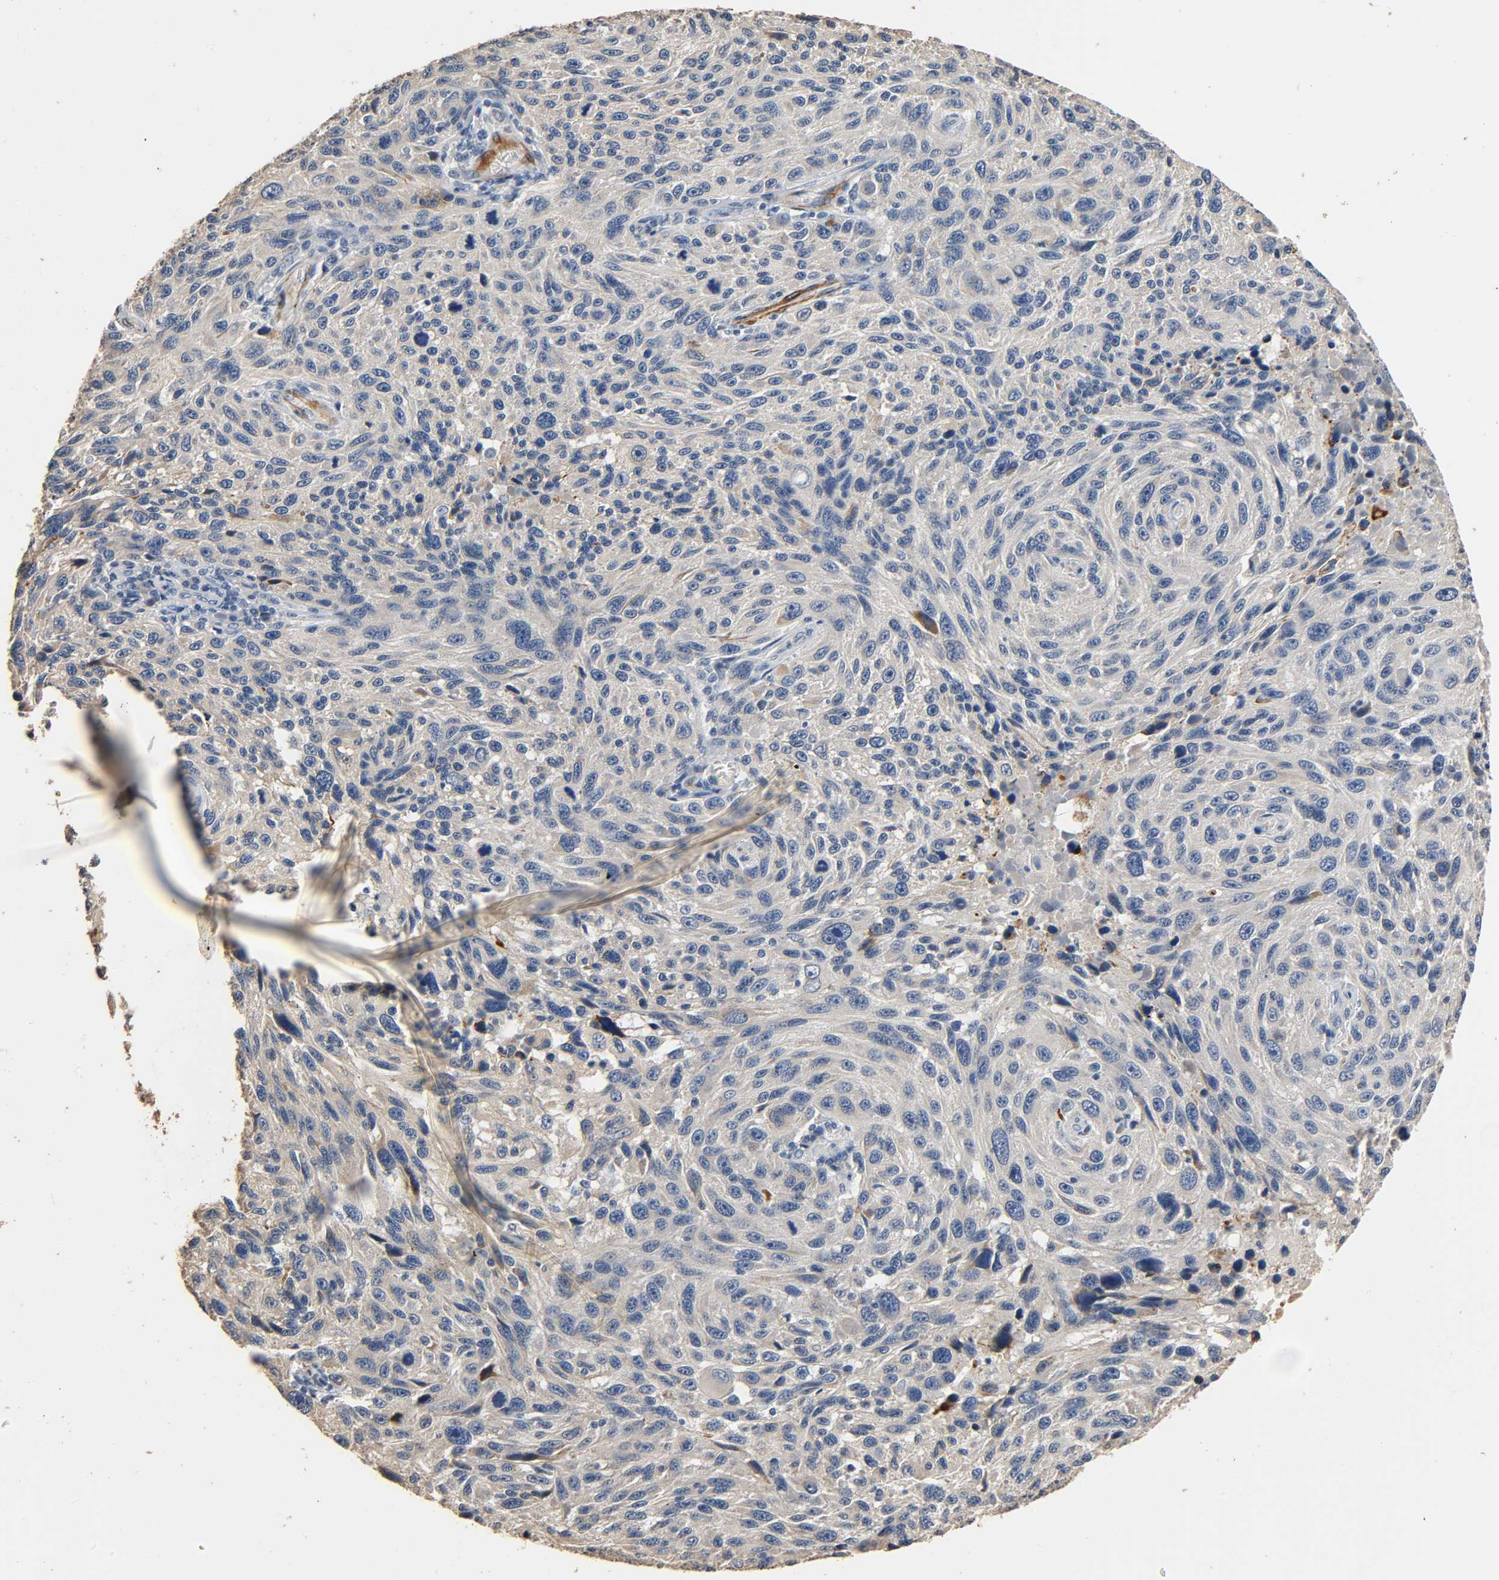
{"staining": {"intensity": "weak", "quantity": ">75%", "location": "cytoplasmic/membranous"}, "tissue": "melanoma", "cell_type": "Tumor cells", "image_type": "cancer", "snomed": [{"axis": "morphology", "description": "Malignant melanoma, NOS"}, {"axis": "topography", "description": "Skin"}], "caption": "Immunohistochemistry (IHC) staining of malignant melanoma, which shows low levels of weak cytoplasmic/membranous positivity in approximately >75% of tumor cells indicating weak cytoplasmic/membranous protein expression. The staining was performed using DAB (3,3'-diaminobenzidine) (brown) for protein detection and nuclei were counterstained in hematoxylin (blue).", "gene": "GSTA3", "patient": {"sex": "male", "age": 53}}